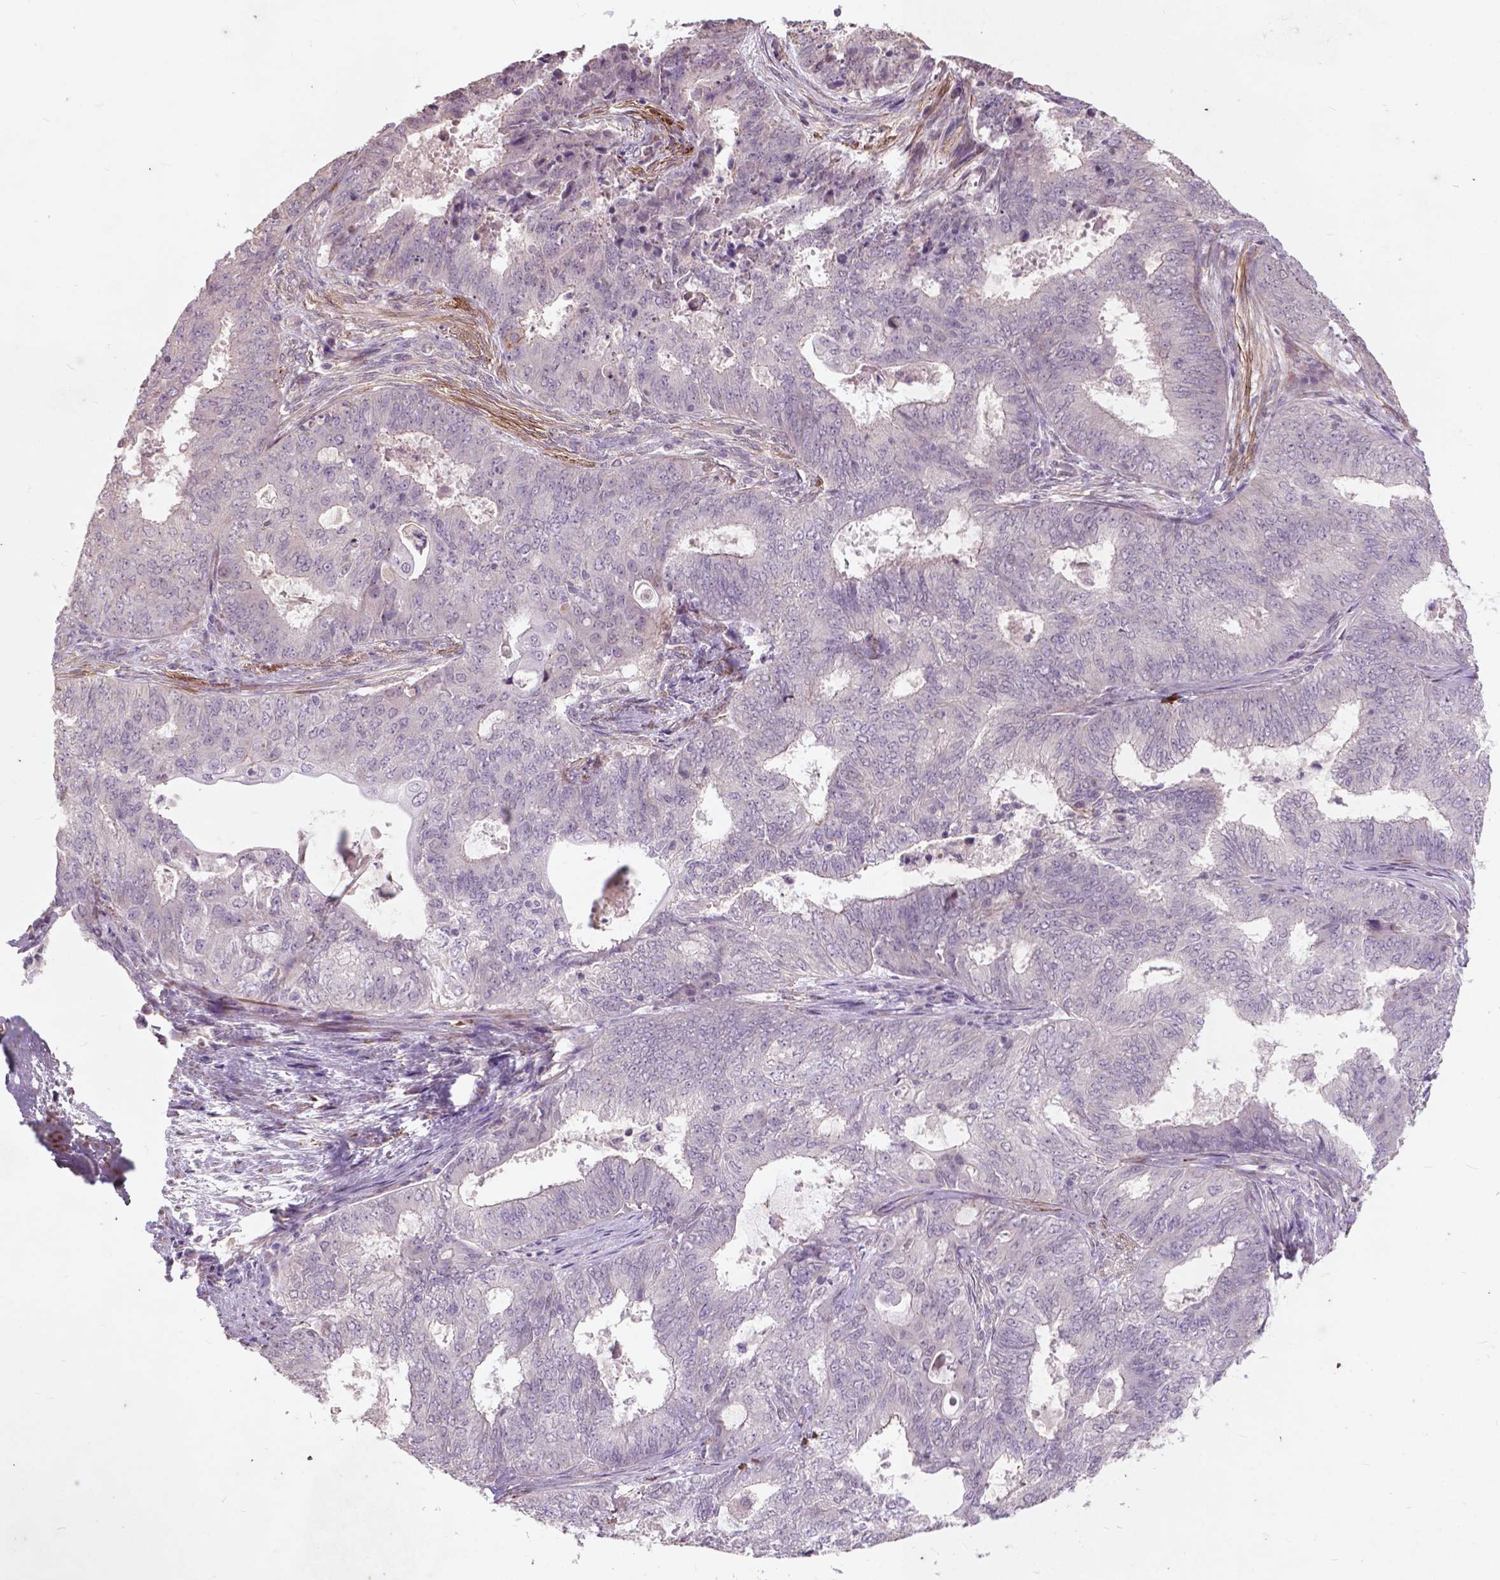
{"staining": {"intensity": "negative", "quantity": "none", "location": "none"}, "tissue": "endometrial cancer", "cell_type": "Tumor cells", "image_type": "cancer", "snomed": [{"axis": "morphology", "description": "Adenocarcinoma, NOS"}, {"axis": "topography", "description": "Endometrium"}], "caption": "DAB immunohistochemical staining of human endometrial adenocarcinoma shows no significant expression in tumor cells.", "gene": "RFPL4B", "patient": {"sex": "female", "age": 62}}